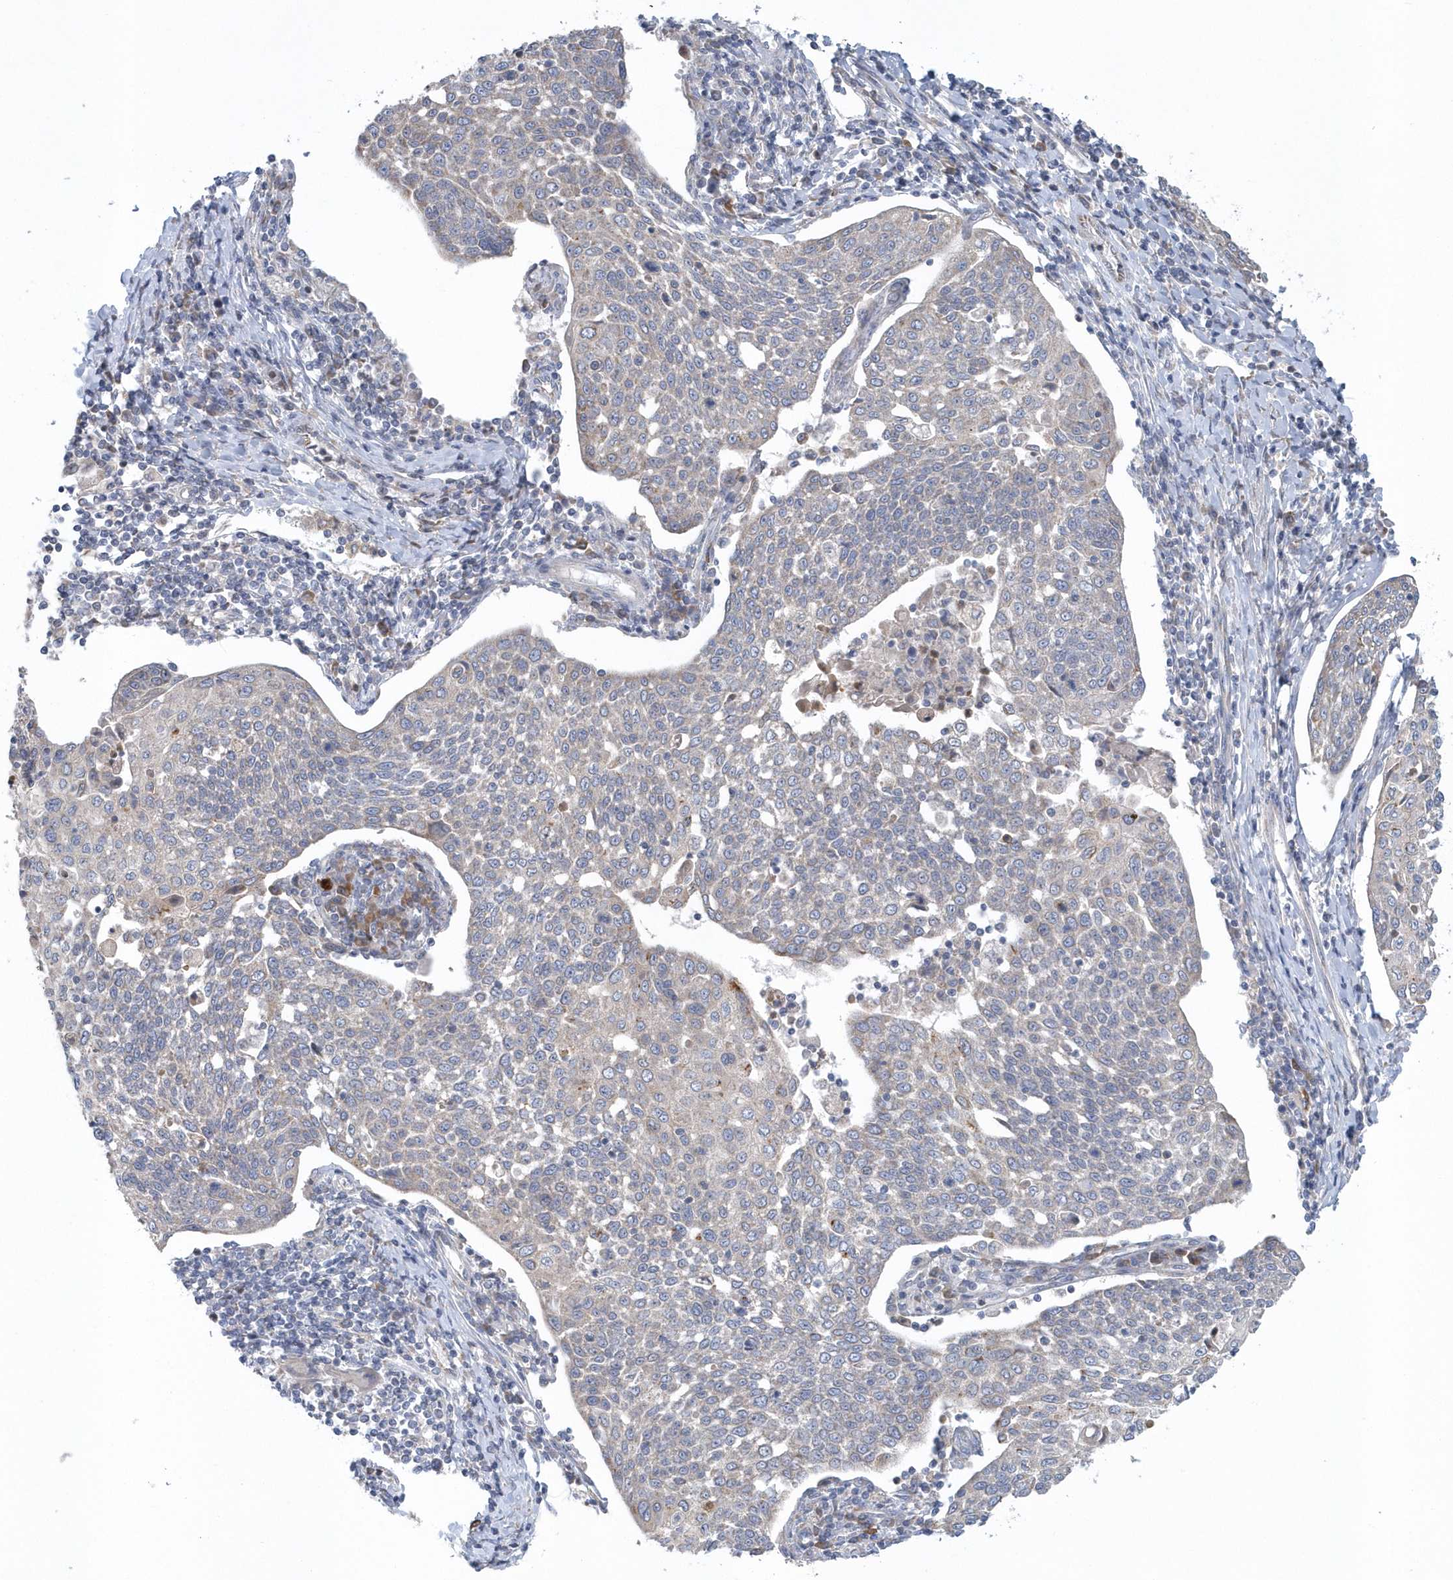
{"staining": {"intensity": "negative", "quantity": "none", "location": "none"}, "tissue": "cervical cancer", "cell_type": "Tumor cells", "image_type": "cancer", "snomed": [{"axis": "morphology", "description": "Squamous cell carcinoma, NOS"}, {"axis": "topography", "description": "Cervix"}], "caption": "Immunohistochemical staining of cervical cancer (squamous cell carcinoma) exhibits no significant staining in tumor cells. (DAB (3,3'-diaminobenzidine) immunohistochemistry with hematoxylin counter stain).", "gene": "SPATA18", "patient": {"sex": "female", "age": 34}}